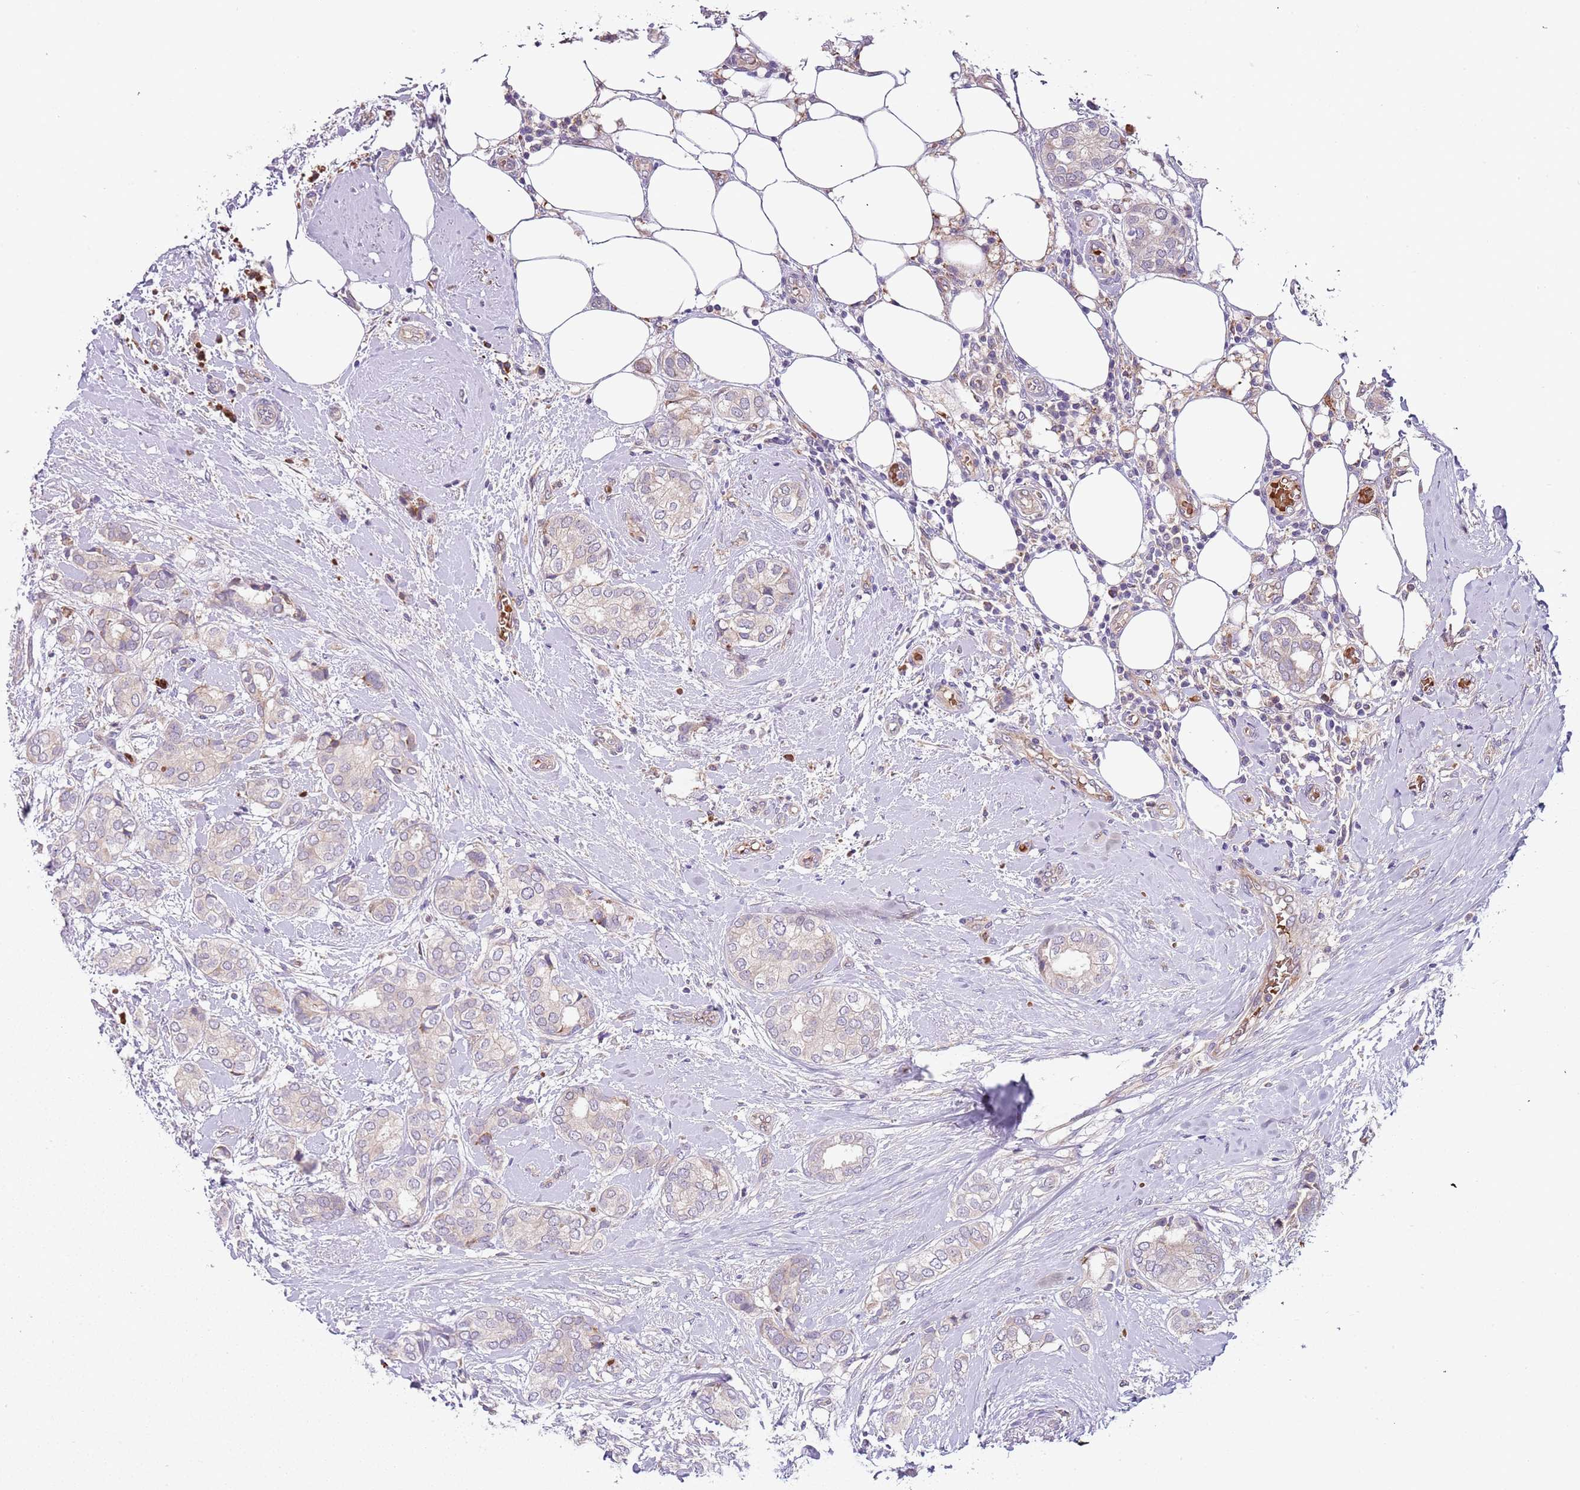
{"staining": {"intensity": "weak", "quantity": "<25%", "location": "cytoplasmic/membranous"}, "tissue": "breast cancer", "cell_type": "Tumor cells", "image_type": "cancer", "snomed": [{"axis": "morphology", "description": "Duct carcinoma"}, {"axis": "topography", "description": "Breast"}], "caption": "Tumor cells show no significant protein staining in breast intraductal carcinoma.", "gene": "VWCE", "patient": {"sex": "female", "age": 73}}